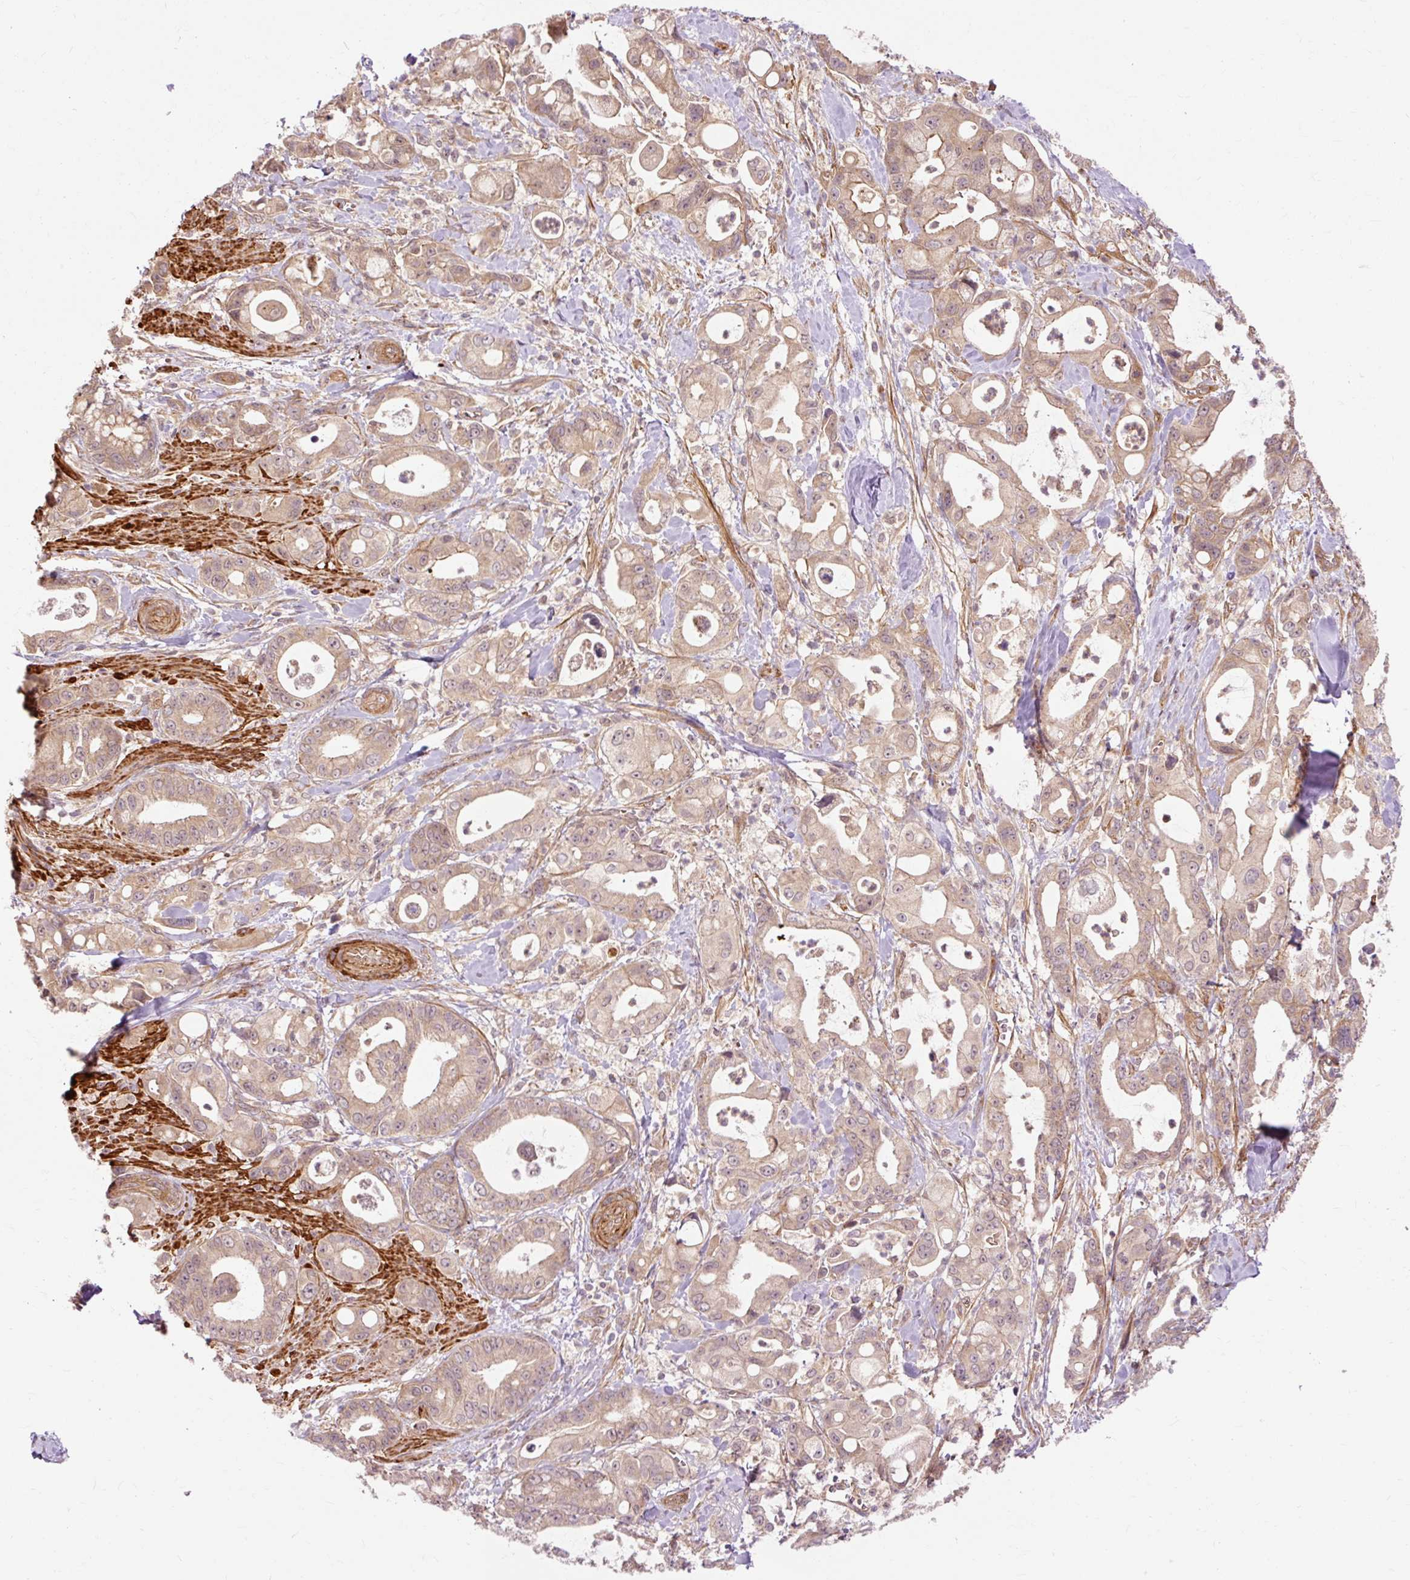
{"staining": {"intensity": "weak", "quantity": ">75%", "location": "cytoplasmic/membranous"}, "tissue": "pancreatic cancer", "cell_type": "Tumor cells", "image_type": "cancer", "snomed": [{"axis": "morphology", "description": "Adenocarcinoma, NOS"}, {"axis": "topography", "description": "Pancreas"}], "caption": "An image of human pancreatic cancer (adenocarcinoma) stained for a protein shows weak cytoplasmic/membranous brown staining in tumor cells. The staining was performed using DAB (3,3'-diaminobenzidine), with brown indicating positive protein expression. Nuclei are stained blue with hematoxylin.", "gene": "RIPOR3", "patient": {"sex": "male", "age": 68}}